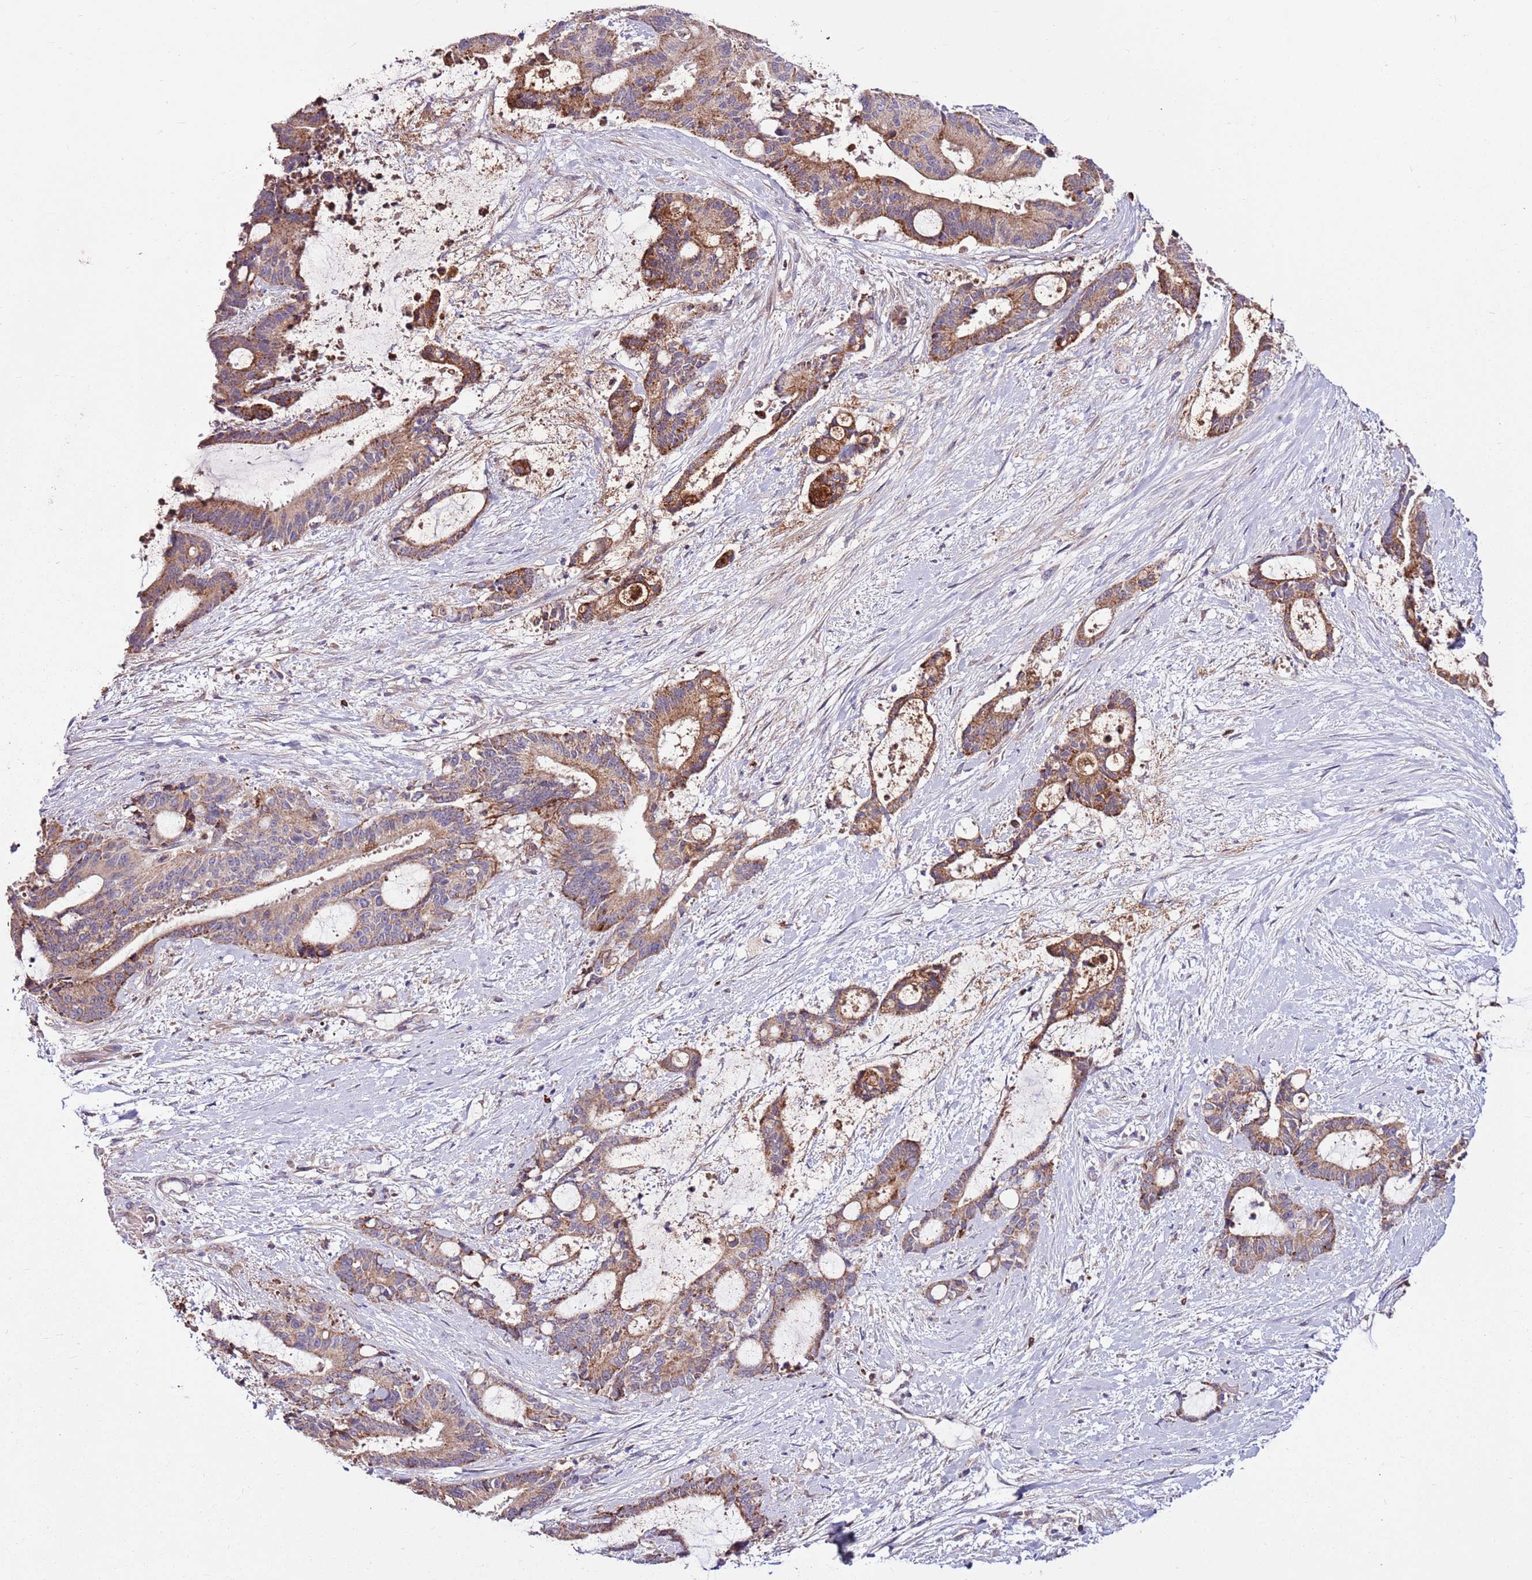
{"staining": {"intensity": "moderate", "quantity": ">75%", "location": "cytoplasmic/membranous"}, "tissue": "liver cancer", "cell_type": "Tumor cells", "image_type": "cancer", "snomed": [{"axis": "morphology", "description": "Normal tissue, NOS"}, {"axis": "morphology", "description": "Cholangiocarcinoma"}, {"axis": "topography", "description": "Liver"}, {"axis": "topography", "description": "Peripheral nerve tissue"}], "caption": "Immunohistochemical staining of liver cancer (cholangiocarcinoma) demonstrates moderate cytoplasmic/membranous protein expression in approximately >75% of tumor cells.", "gene": "SMG1", "patient": {"sex": "female", "age": 73}}